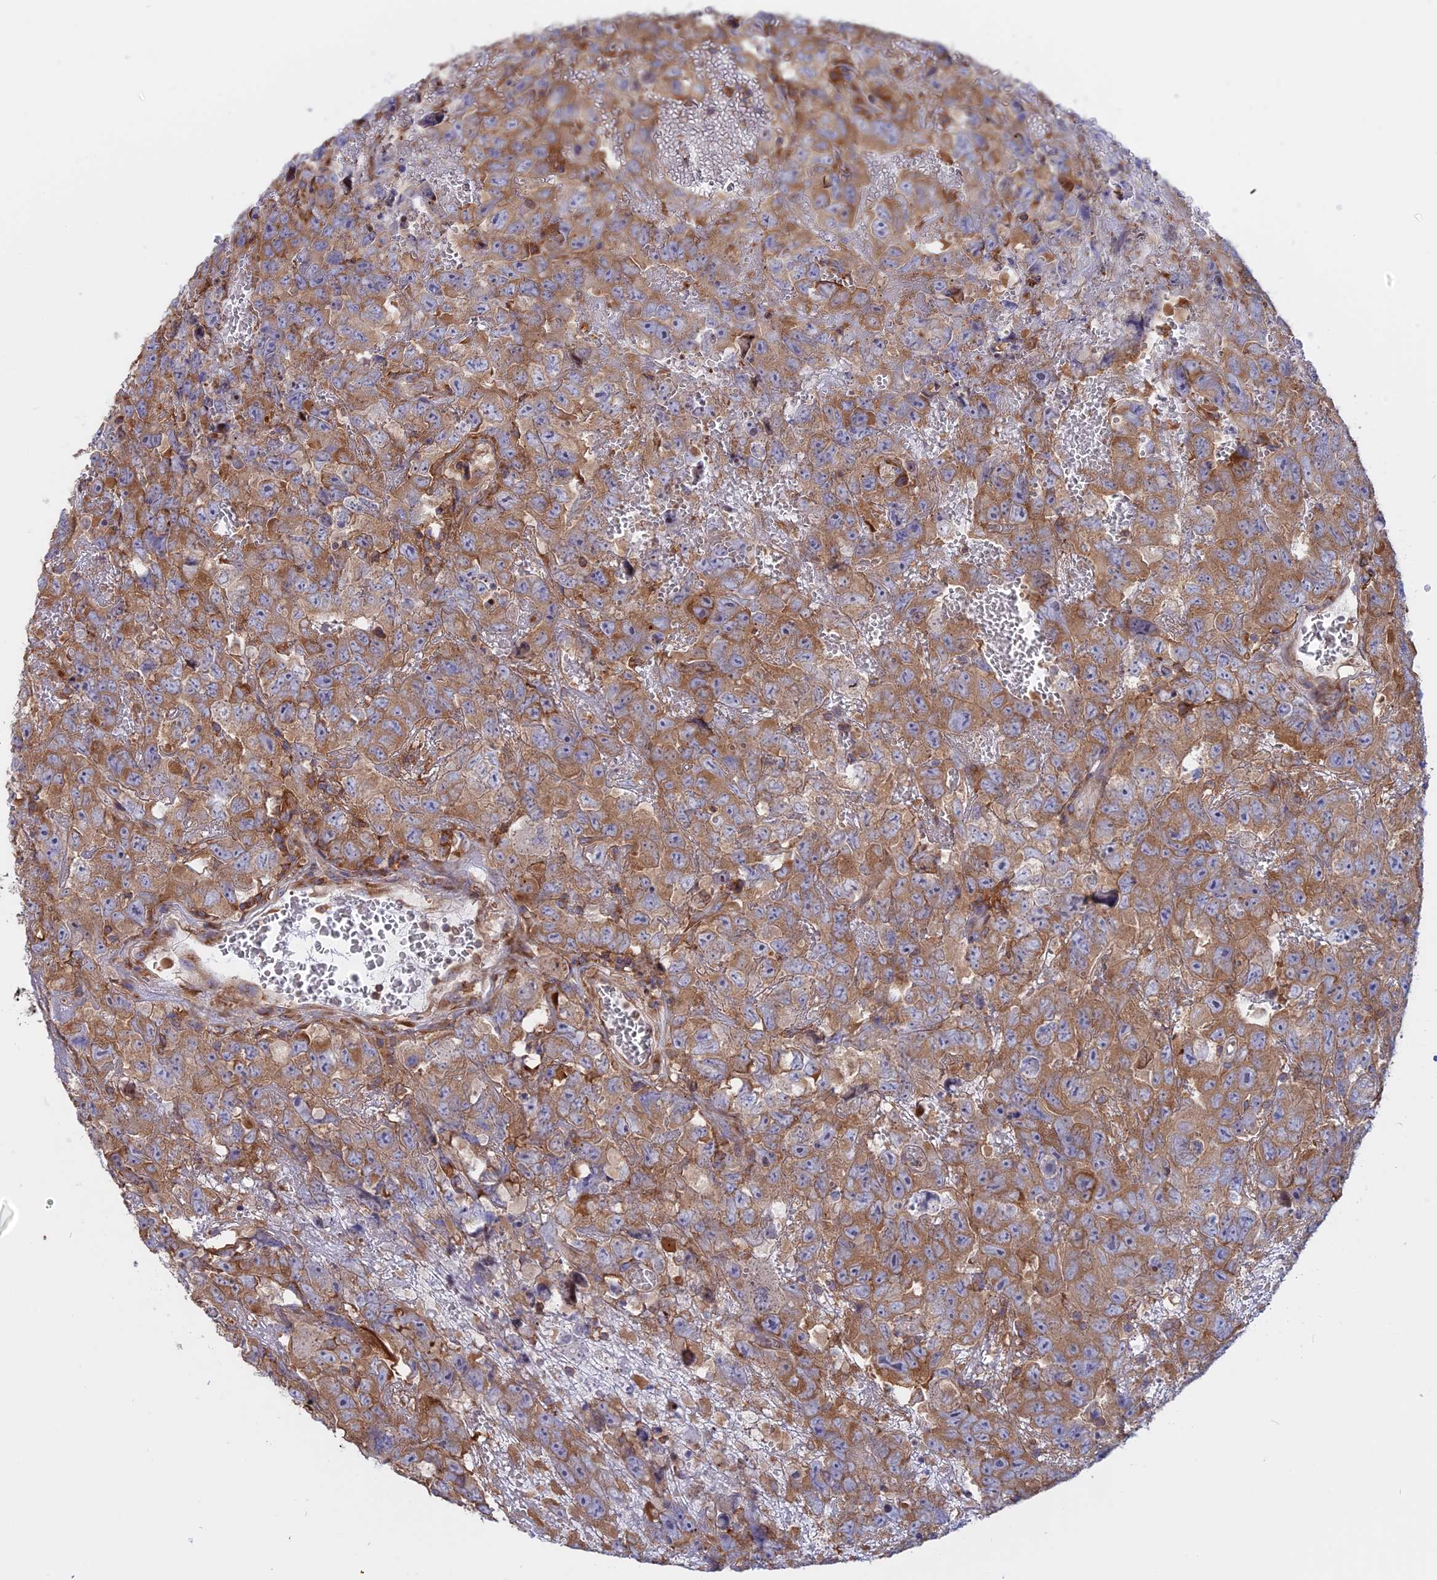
{"staining": {"intensity": "moderate", "quantity": ">75%", "location": "cytoplasmic/membranous"}, "tissue": "testis cancer", "cell_type": "Tumor cells", "image_type": "cancer", "snomed": [{"axis": "morphology", "description": "Carcinoma, Embryonal, NOS"}, {"axis": "topography", "description": "Testis"}], "caption": "Testis embryonal carcinoma stained with a protein marker shows moderate staining in tumor cells.", "gene": "GMIP", "patient": {"sex": "male", "age": 45}}